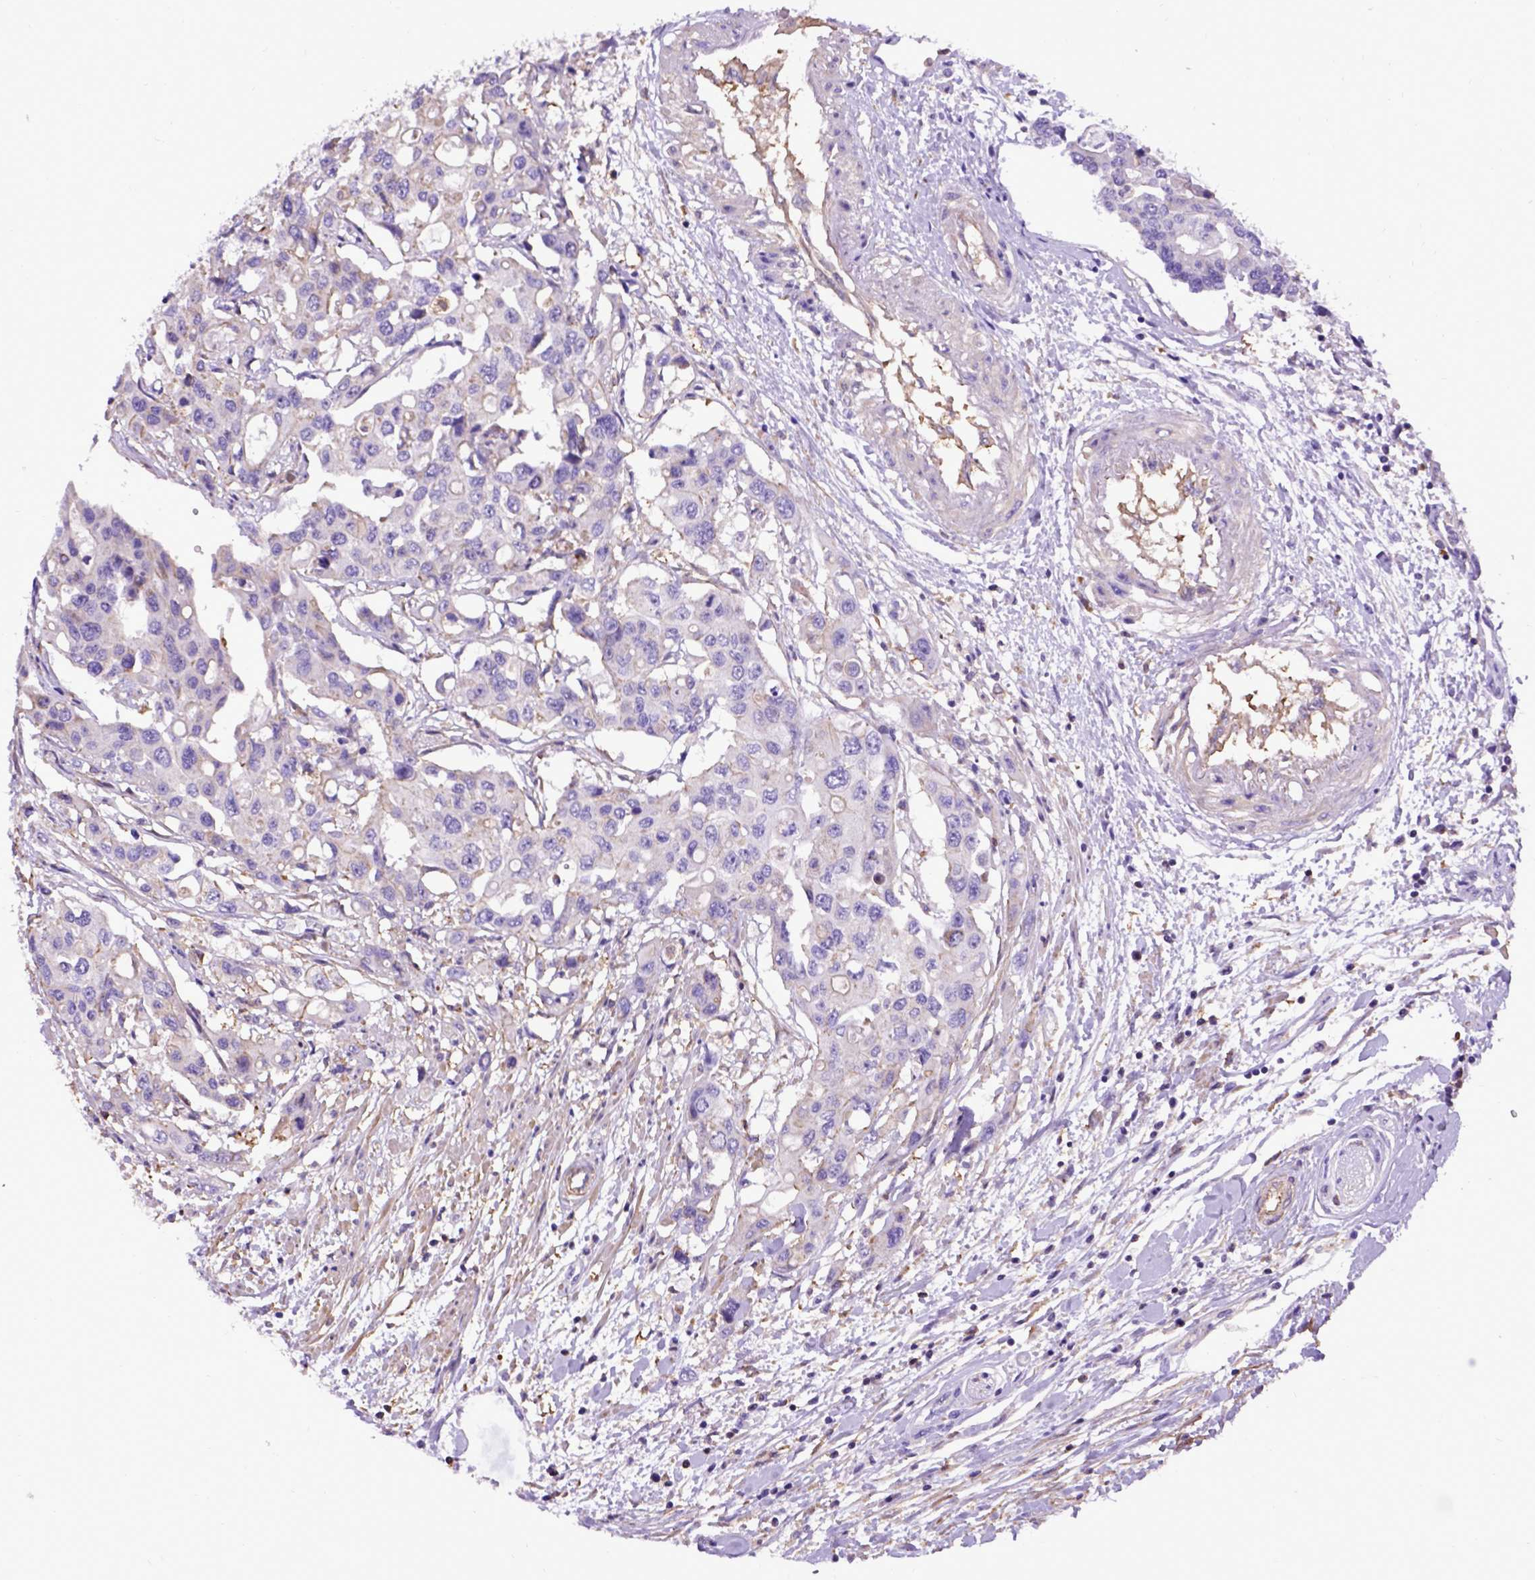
{"staining": {"intensity": "negative", "quantity": "none", "location": "none"}, "tissue": "colorectal cancer", "cell_type": "Tumor cells", "image_type": "cancer", "snomed": [{"axis": "morphology", "description": "Adenocarcinoma, NOS"}, {"axis": "topography", "description": "Colon"}], "caption": "The immunohistochemistry (IHC) histopathology image has no significant staining in tumor cells of colorectal cancer tissue.", "gene": "ASAH2", "patient": {"sex": "male", "age": 77}}